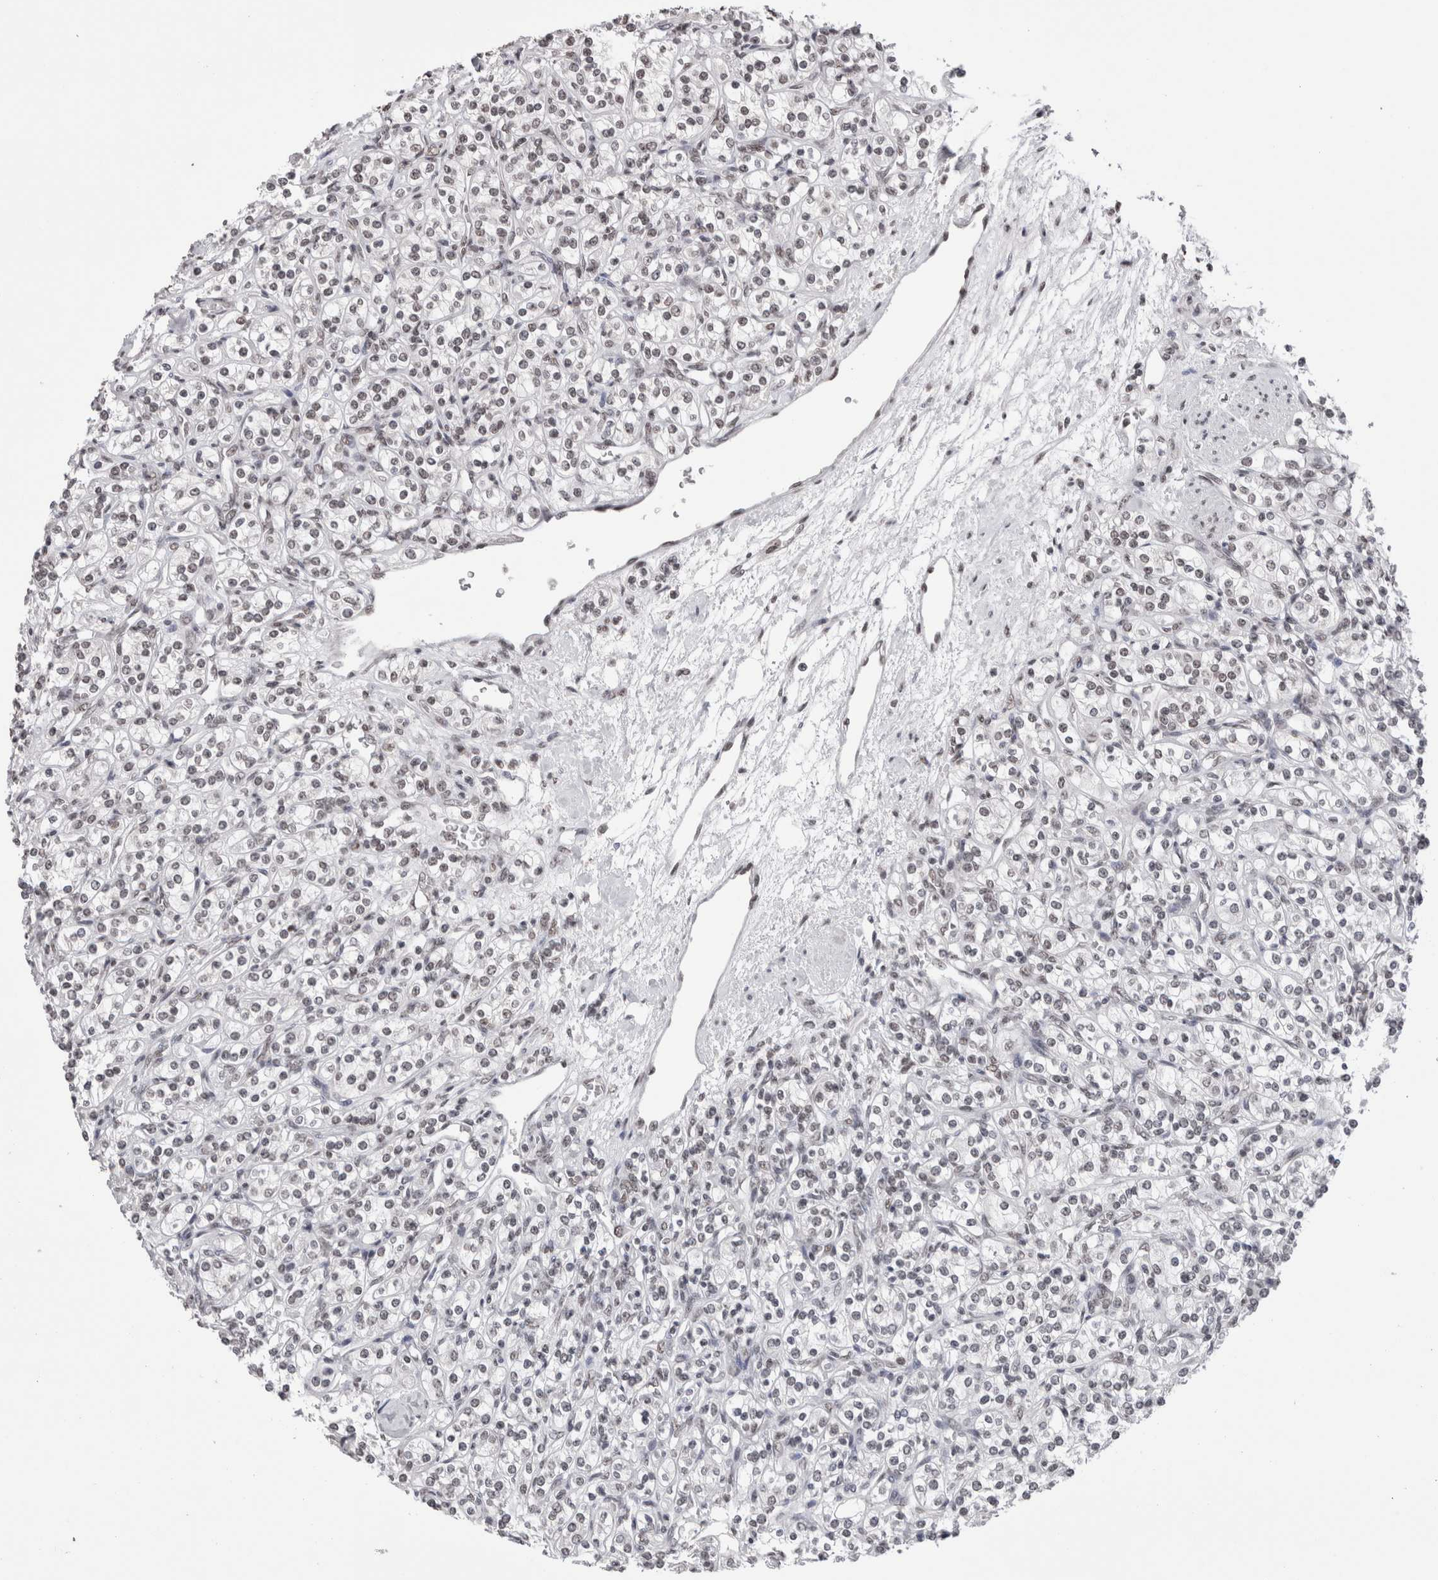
{"staining": {"intensity": "weak", "quantity": "25%-75%", "location": "nuclear"}, "tissue": "renal cancer", "cell_type": "Tumor cells", "image_type": "cancer", "snomed": [{"axis": "morphology", "description": "Adenocarcinoma, NOS"}, {"axis": "topography", "description": "Kidney"}], "caption": "A brown stain highlights weak nuclear staining of a protein in human renal adenocarcinoma tumor cells.", "gene": "SMC1A", "patient": {"sex": "male", "age": 77}}